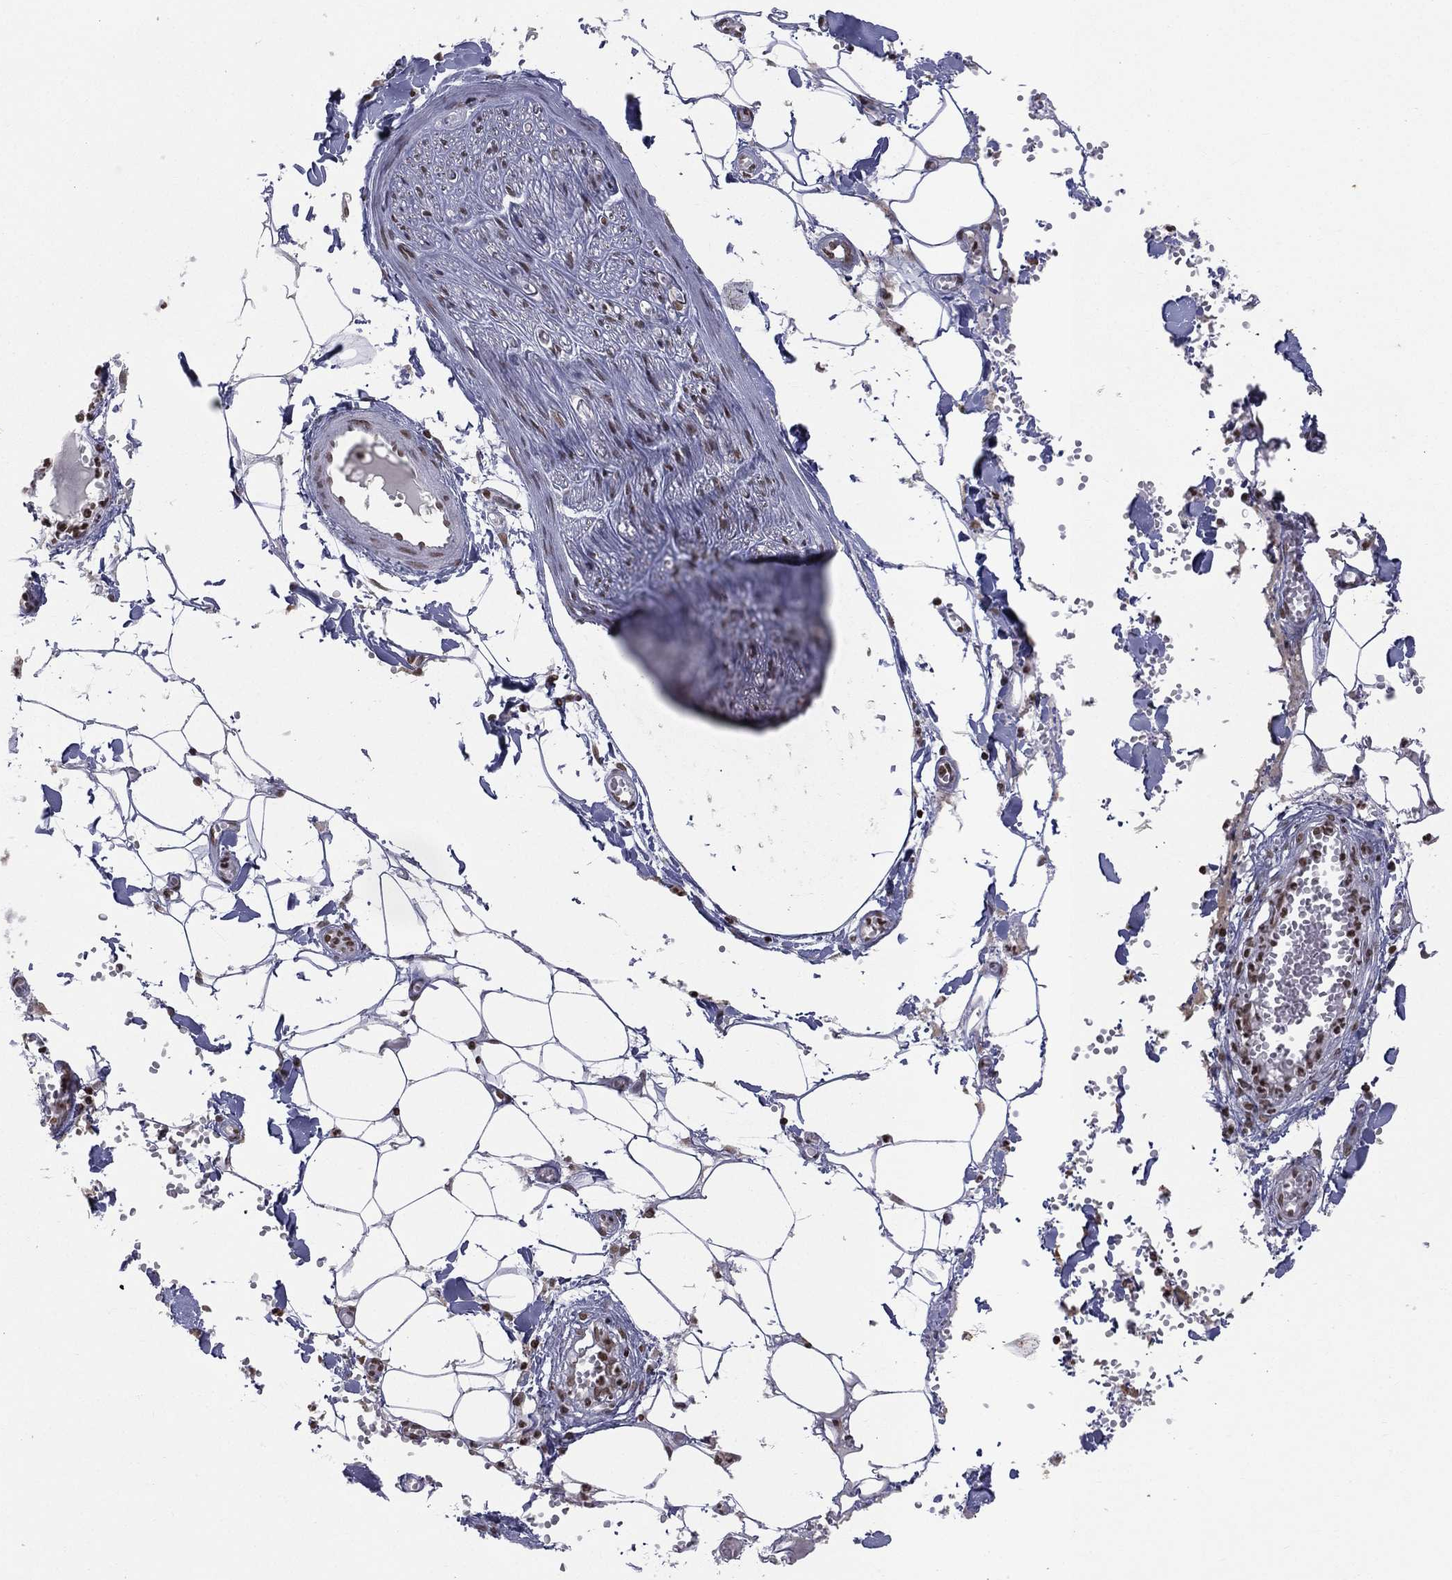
{"staining": {"intensity": "strong", "quantity": "<25%", "location": "nuclear"}, "tissue": "adipose tissue", "cell_type": "Adipocytes", "image_type": "normal", "snomed": [{"axis": "morphology", "description": "Normal tissue, NOS"}, {"axis": "morphology", "description": "Squamous cell carcinoma, NOS"}, {"axis": "topography", "description": "Cartilage tissue"}, {"axis": "topography", "description": "Lung"}], "caption": "A histopathology image of human adipose tissue stained for a protein demonstrates strong nuclear brown staining in adipocytes. (Stains: DAB in brown, nuclei in blue, Microscopy: brightfield microscopy at high magnification).", "gene": "RFX7", "patient": {"sex": "male", "age": 66}}